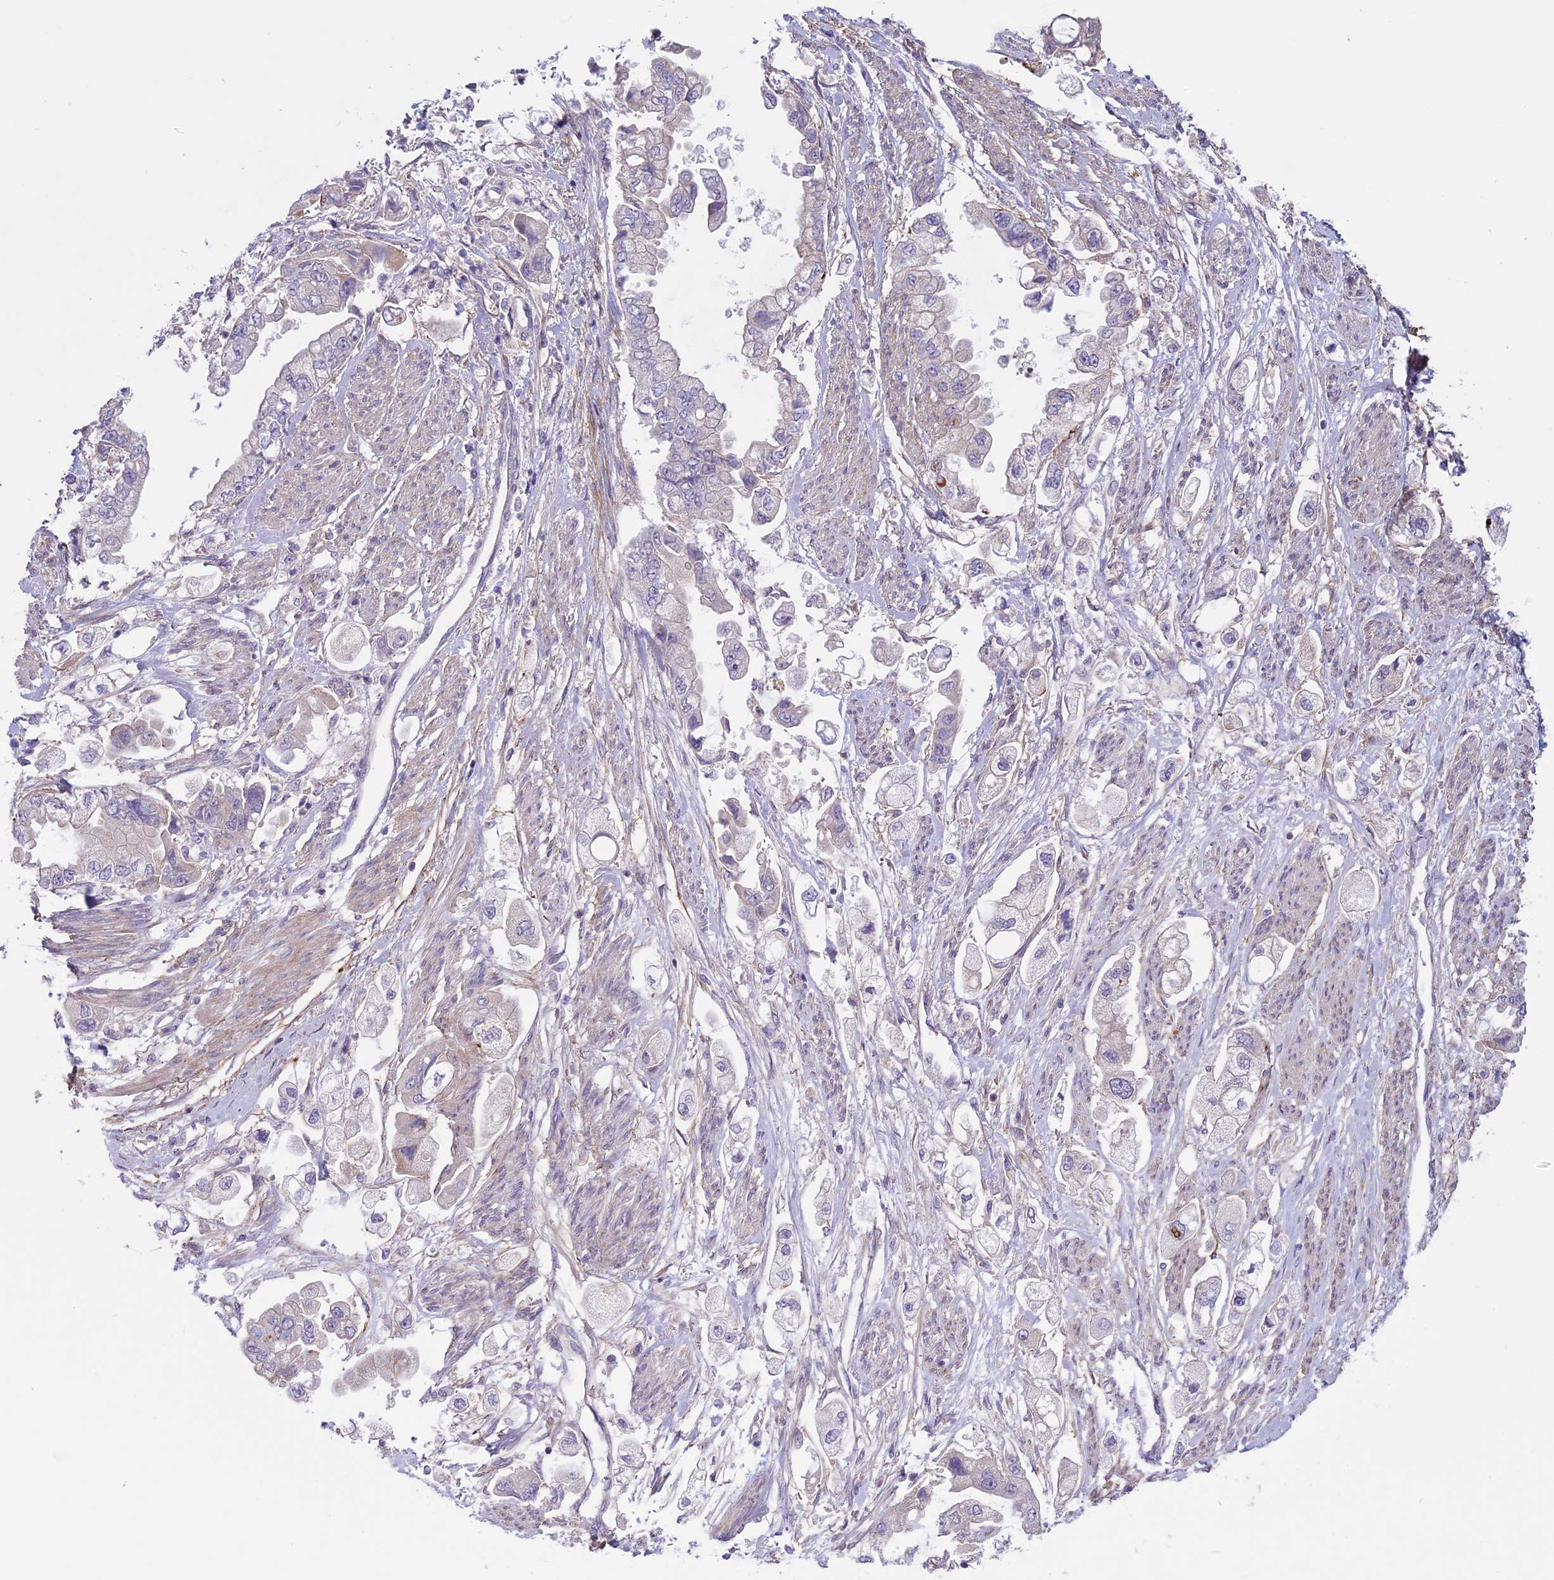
{"staining": {"intensity": "negative", "quantity": "none", "location": "none"}, "tissue": "stomach cancer", "cell_type": "Tumor cells", "image_type": "cancer", "snomed": [{"axis": "morphology", "description": "Adenocarcinoma, NOS"}, {"axis": "topography", "description": "Stomach"}], "caption": "This is an IHC histopathology image of stomach adenocarcinoma. There is no expression in tumor cells.", "gene": "SPHKAP", "patient": {"sex": "male", "age": 62}}